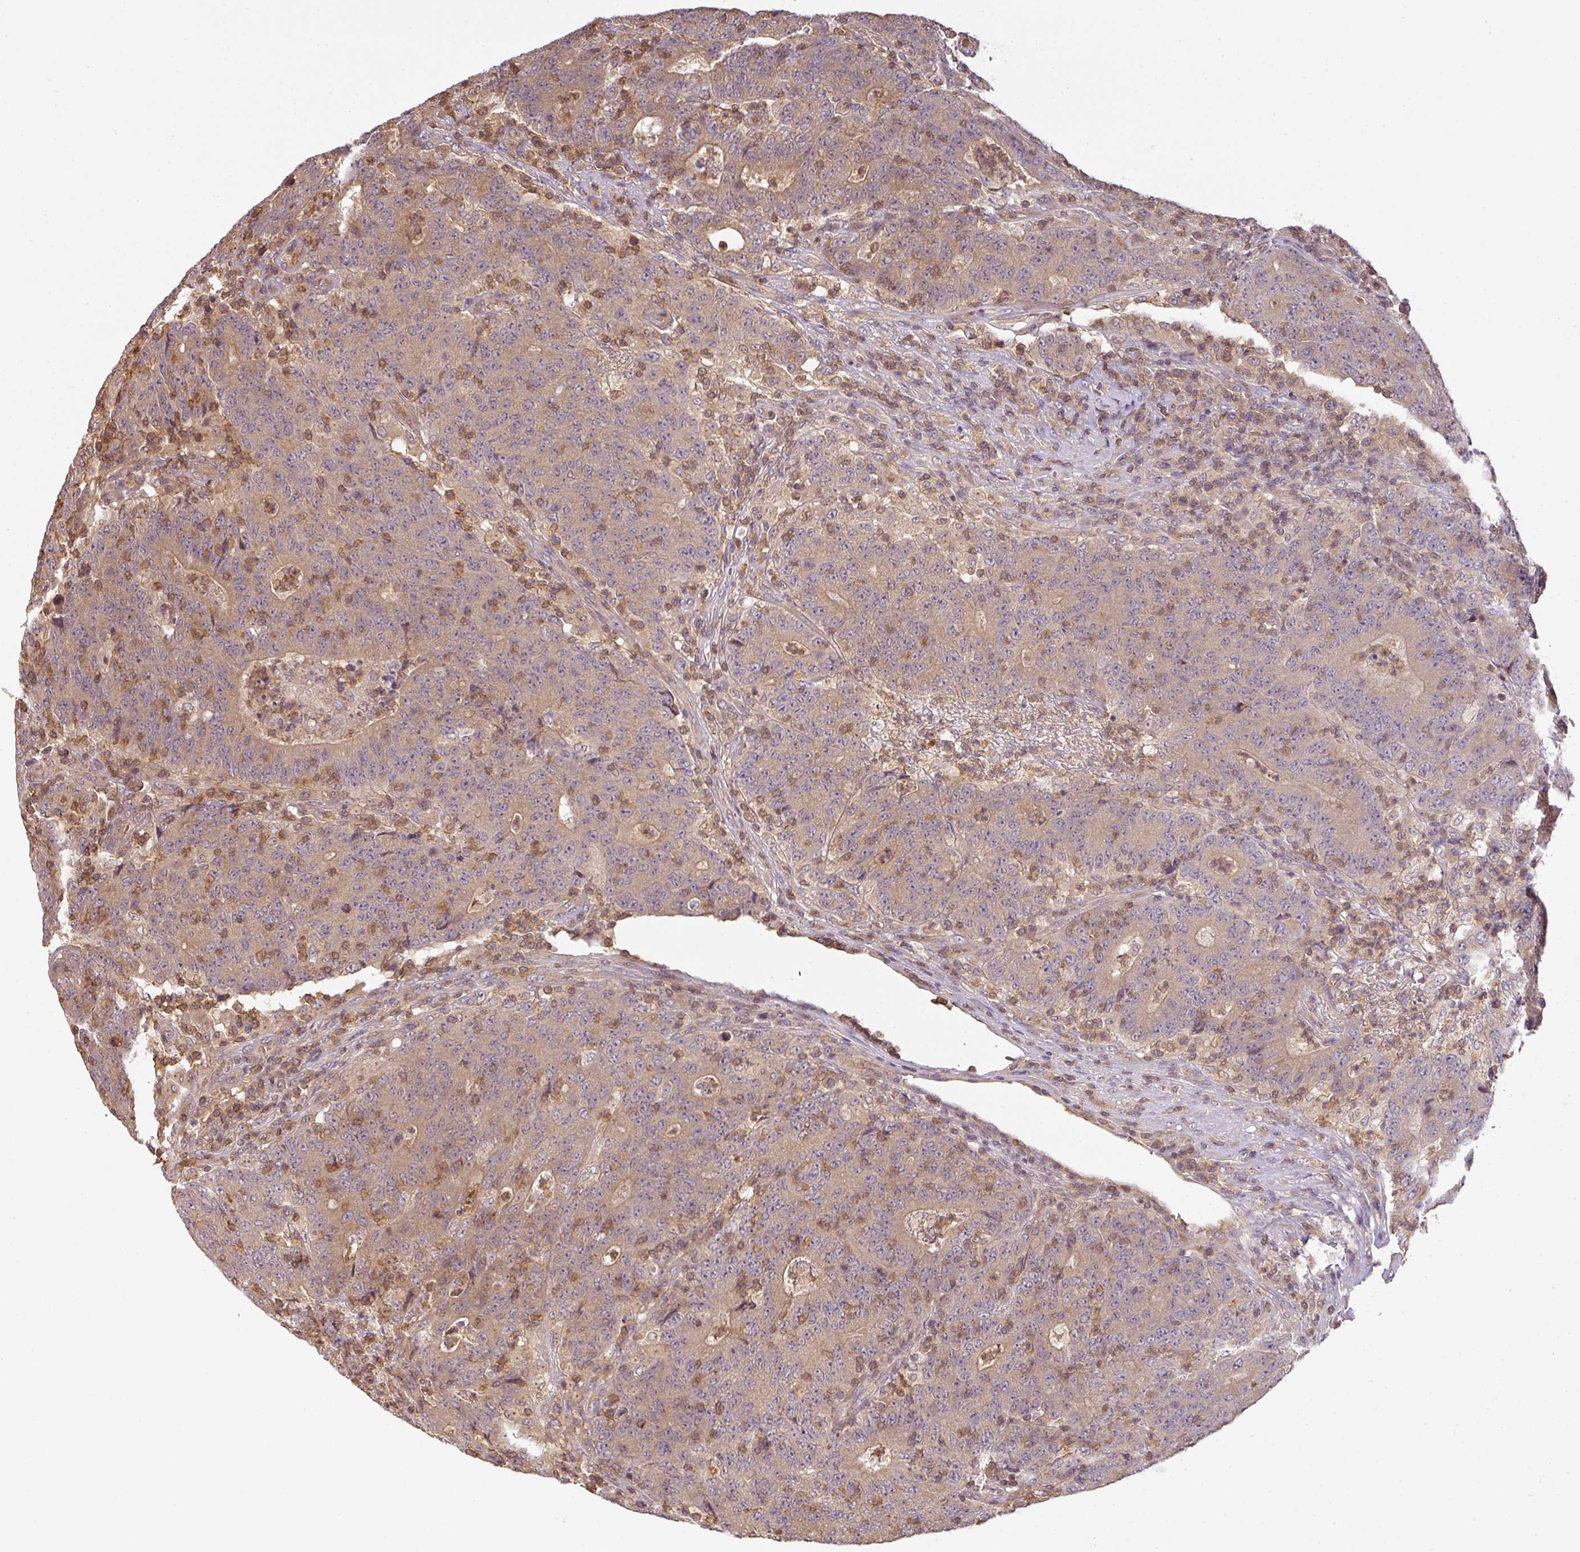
{"staining": {"intensity": "weak", "quantity": ">75%", "location": "cytoplasmic/membranous"}, "tissue": "colorectal cancer", "cell_type": "Tumor cells", "image_type": "cancer", "snomed": [{"axis": "morphology", "description": "Adenocarcinoma, NOS"}, {"axis": "topography", "description": "Colon"}], "caption": "IHC of colorectal cancer reveals low levels of weak cytoplasmic/membranous expression in about >75% of tumor cells.", "gene": "TCL1B", "patient": {"sex": "female", "age": 75}}